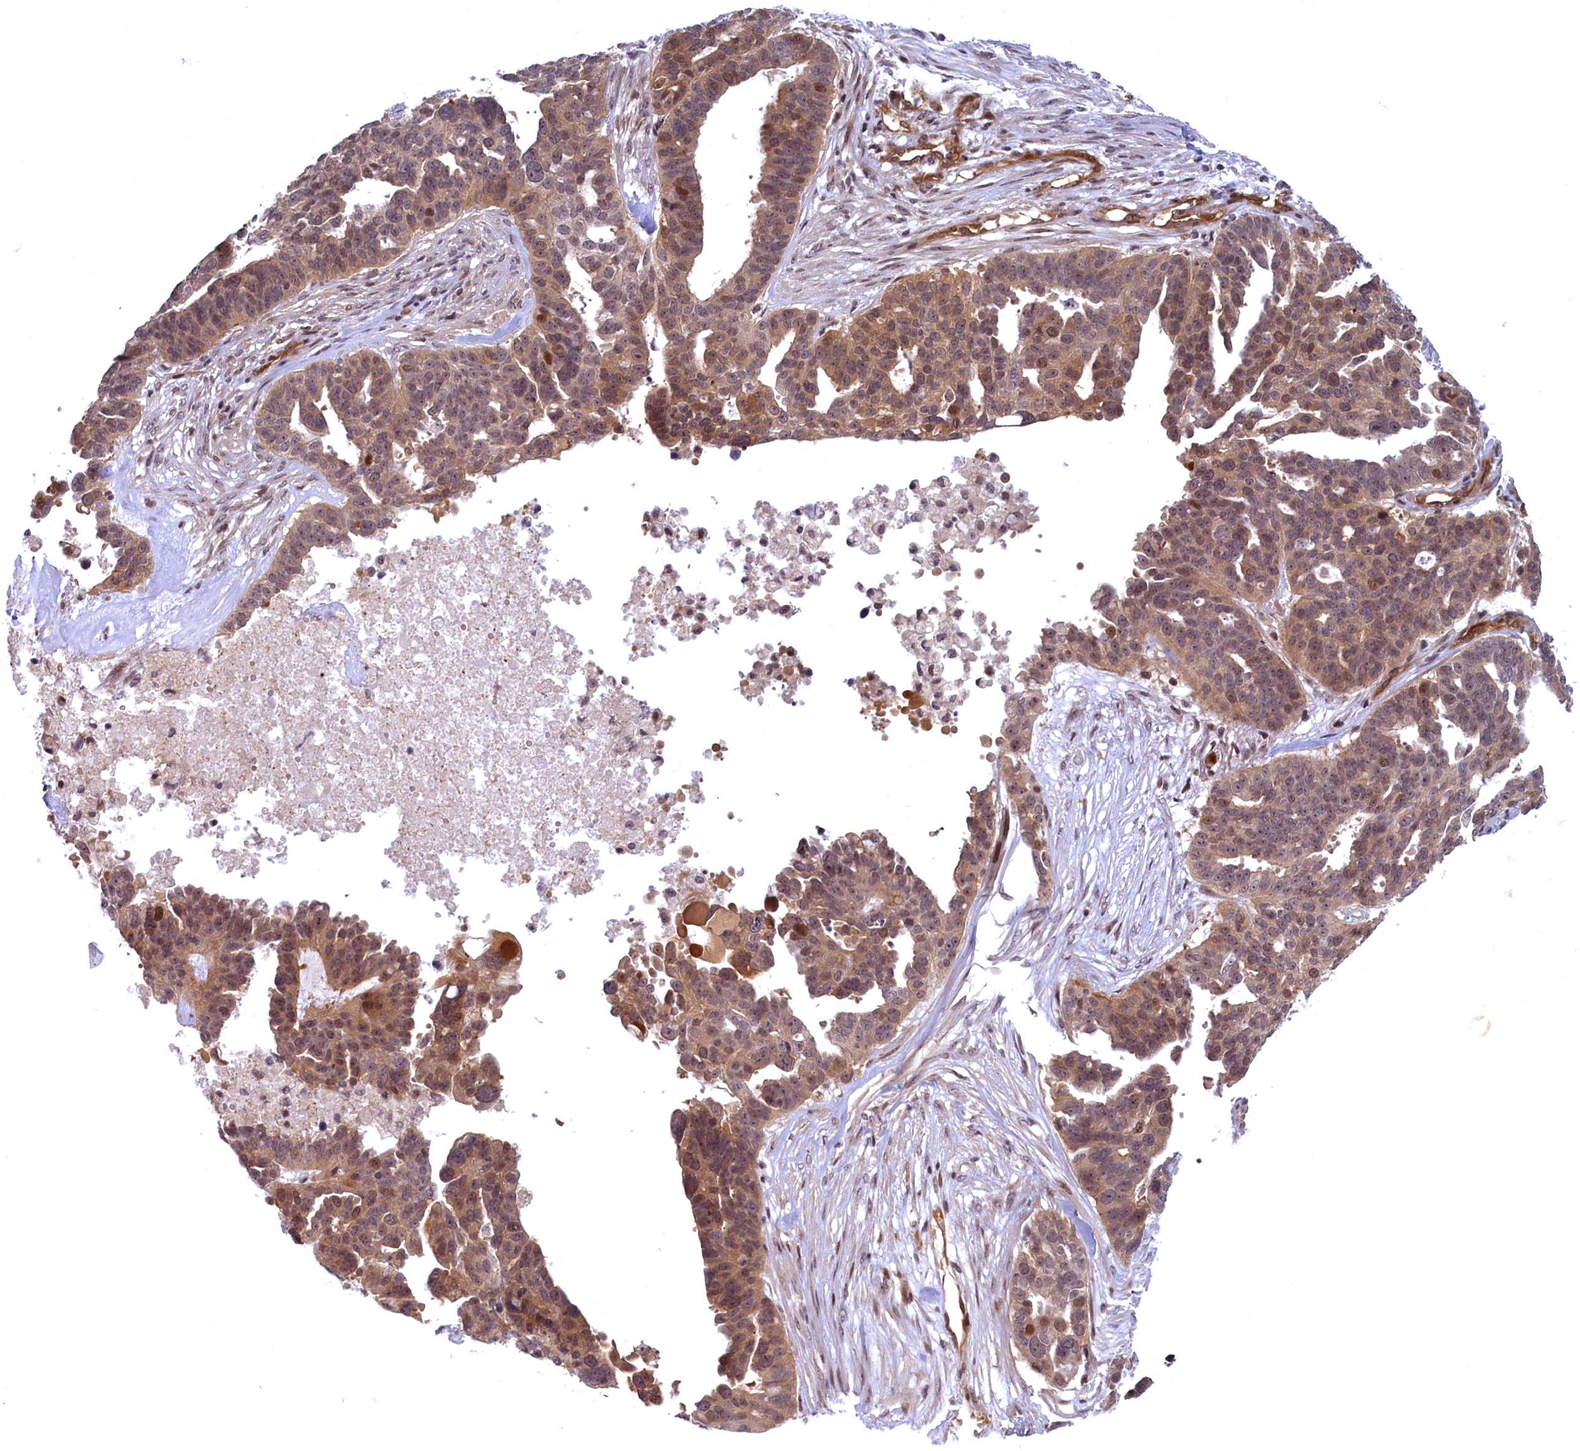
{"staining": {"intensity": "moderate", "quantity": ">75%", "location": "cytoplasmic/membranous,nuclear"}, "tissue": "ovarian cancer", "cell_type": "Tumor cells", "image_type": "cancer", "snomed": [{"axis": "morphology", "description": "Cystadenocarcinoma, serous, NOS"}, {"axis": "topography", "description": "Ovary"}], "caption": "Human serous cystadenocarcinoma (ovarian) stained for a protein (brown) exhibits moderate cytoplasmic/membranous and nuclear positive expression in about >75% of tumor cells.", "gene": "SNRK", "patient": {"sex": "female", "age": 59}}